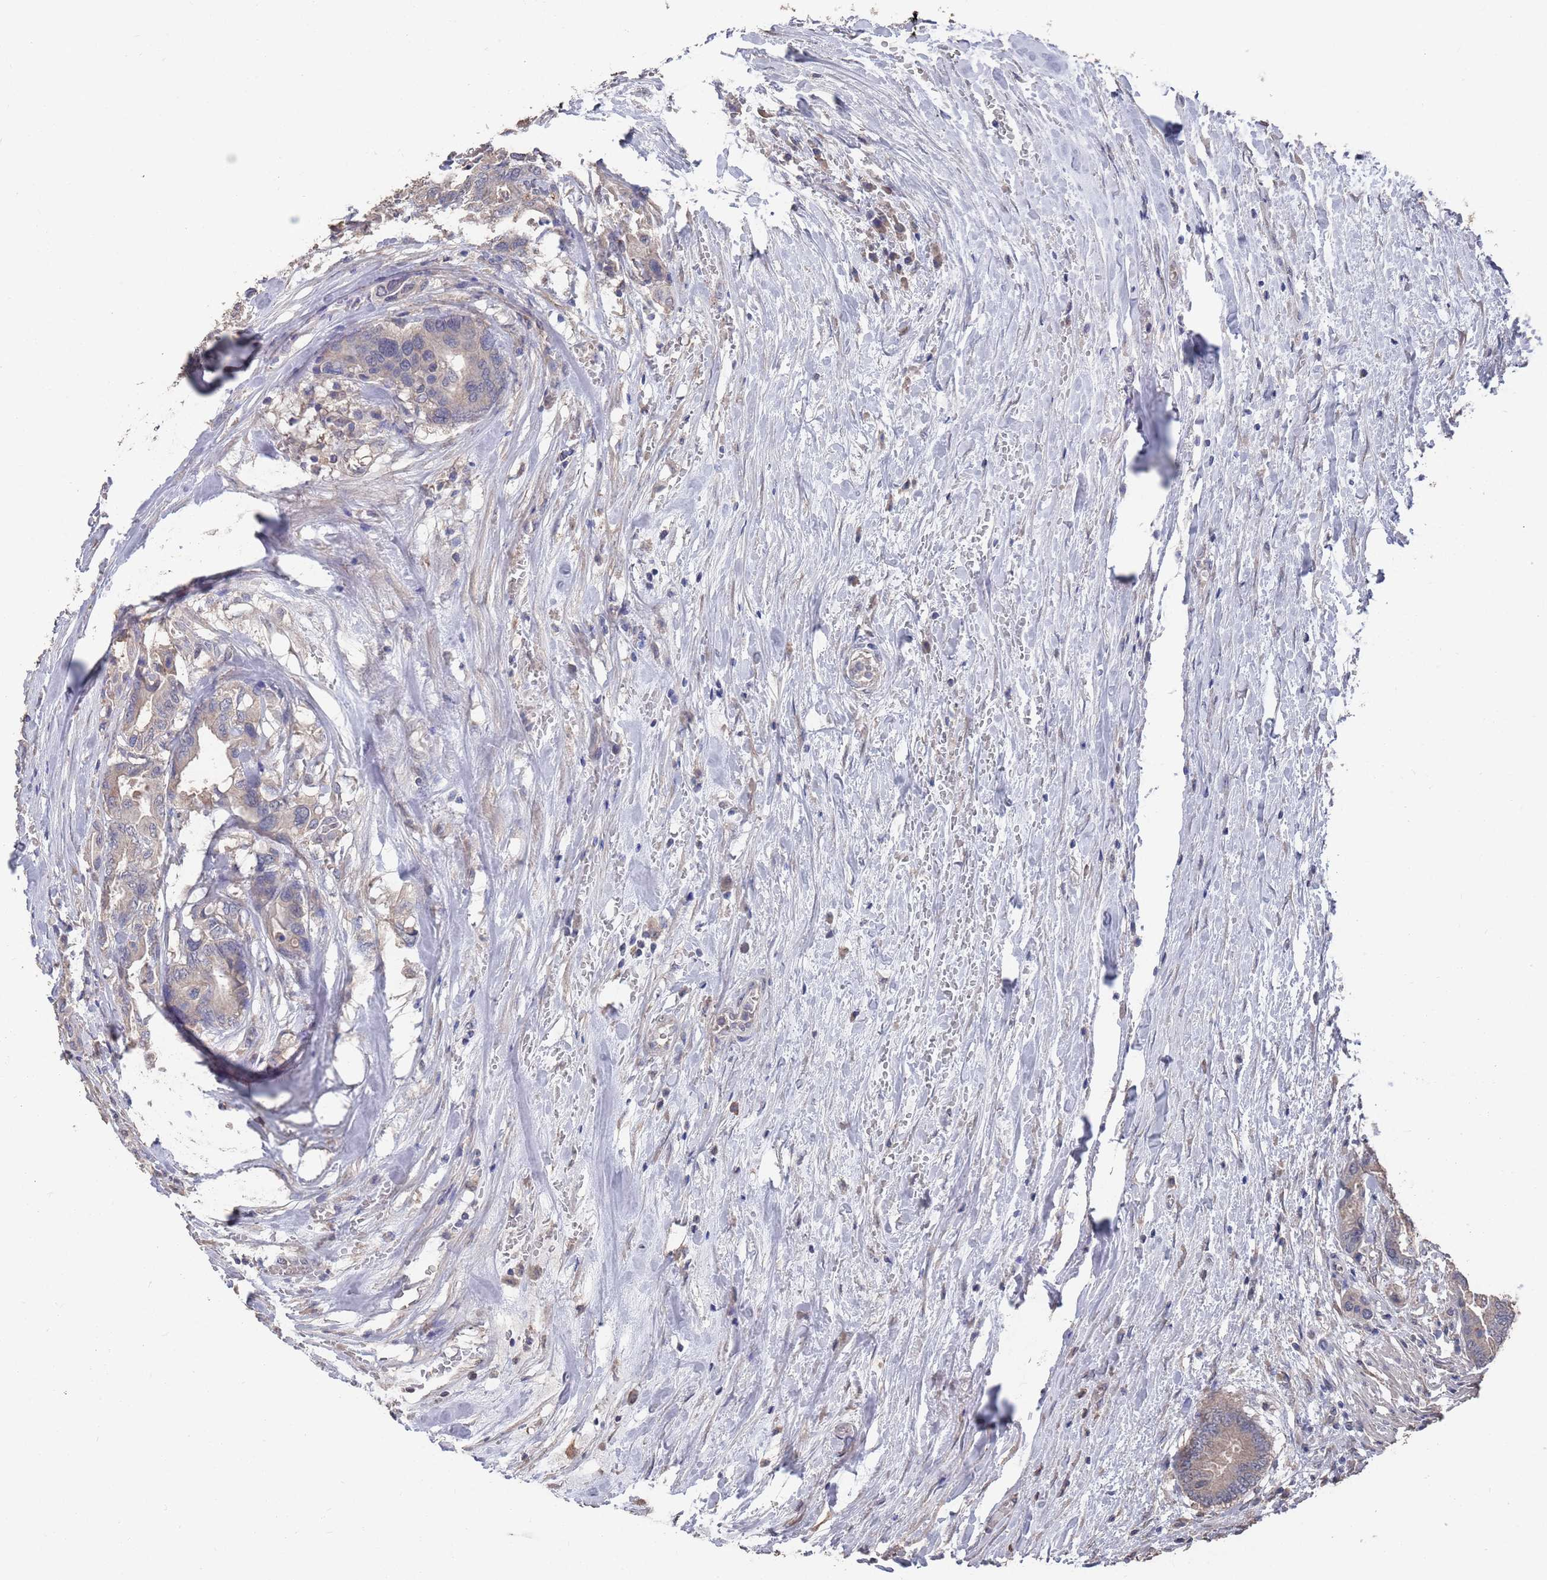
{"staining": {"intensity": "weak", "quantity": "<25%", "location": "cytoplasmic/membranous"}, "tissue": "colorectal cancer", "cell_type": "Tumor cells", "image_type": "cancer", "snomed": [{"axis": "morphology", "description": "Normal tissue, NOS"}, {"axis": "morphology", "description": "Adenocarcinoma, NOS"}, {"axis": "topography", "description": "Colon"}], "caption": "IHC of human adenocarcinoma (colorectal) demonstrates no expression in tumor cells.", "gene": "BTBD18", "patient": {"sex": "male", "age": 82}}